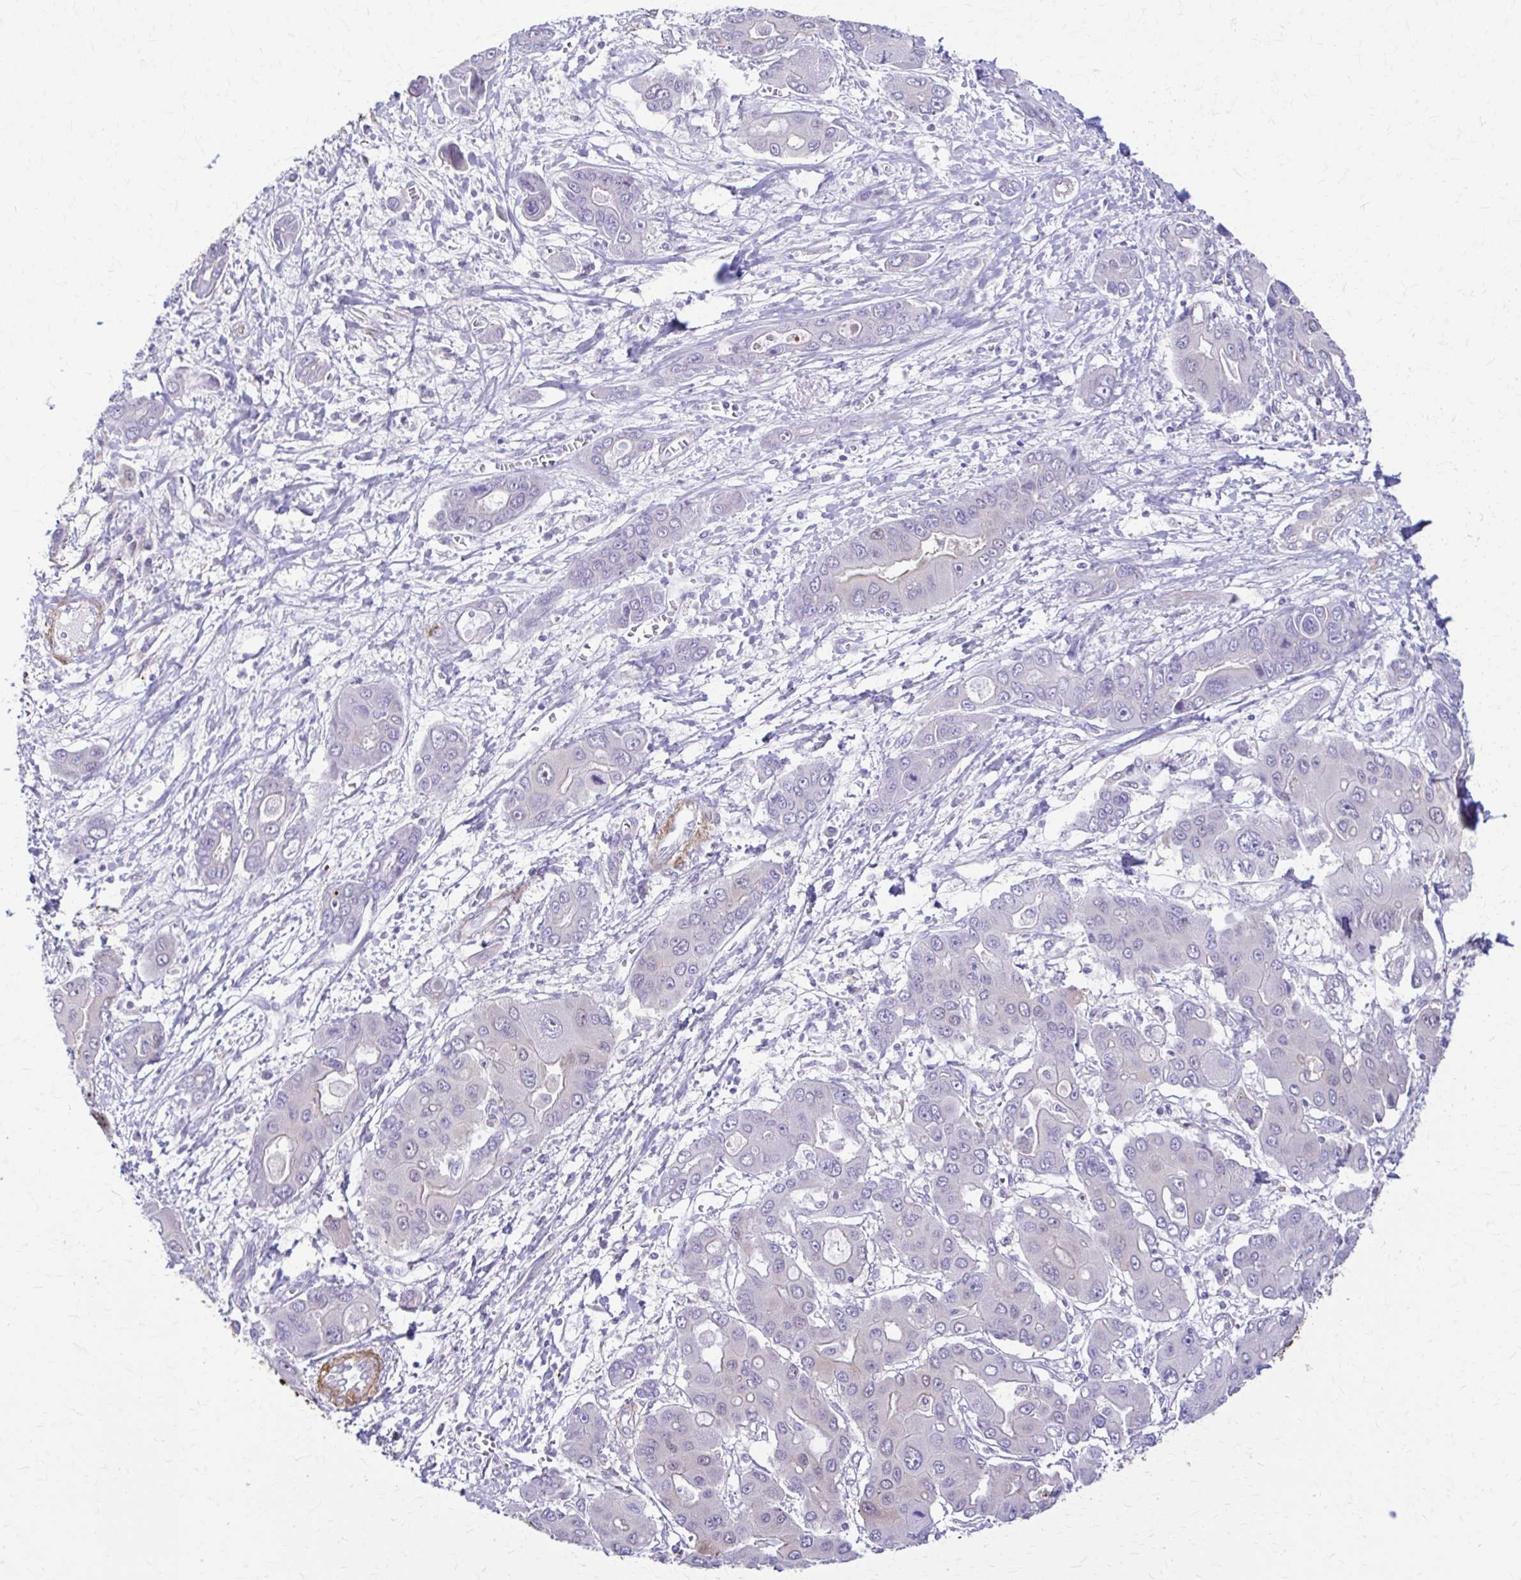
{"staining": {"intensity": "negative", "quantity": "none", "location": "none"}, "tissue": "liver cancer", "cell_type": "Tumor cells", "image_type": "cancer", "snomed": [{"axis": "morphology", "description": "Cholangiocarcinoma"}, {"axis": "topography", "description": "Liver"}], "caption": "Micrograph shows no significant protein positivity in tumor cells of liver cancer (cholangiocarcinoma).", "gene": "DSP", "patient": {"sex": "male", "age": 67}}